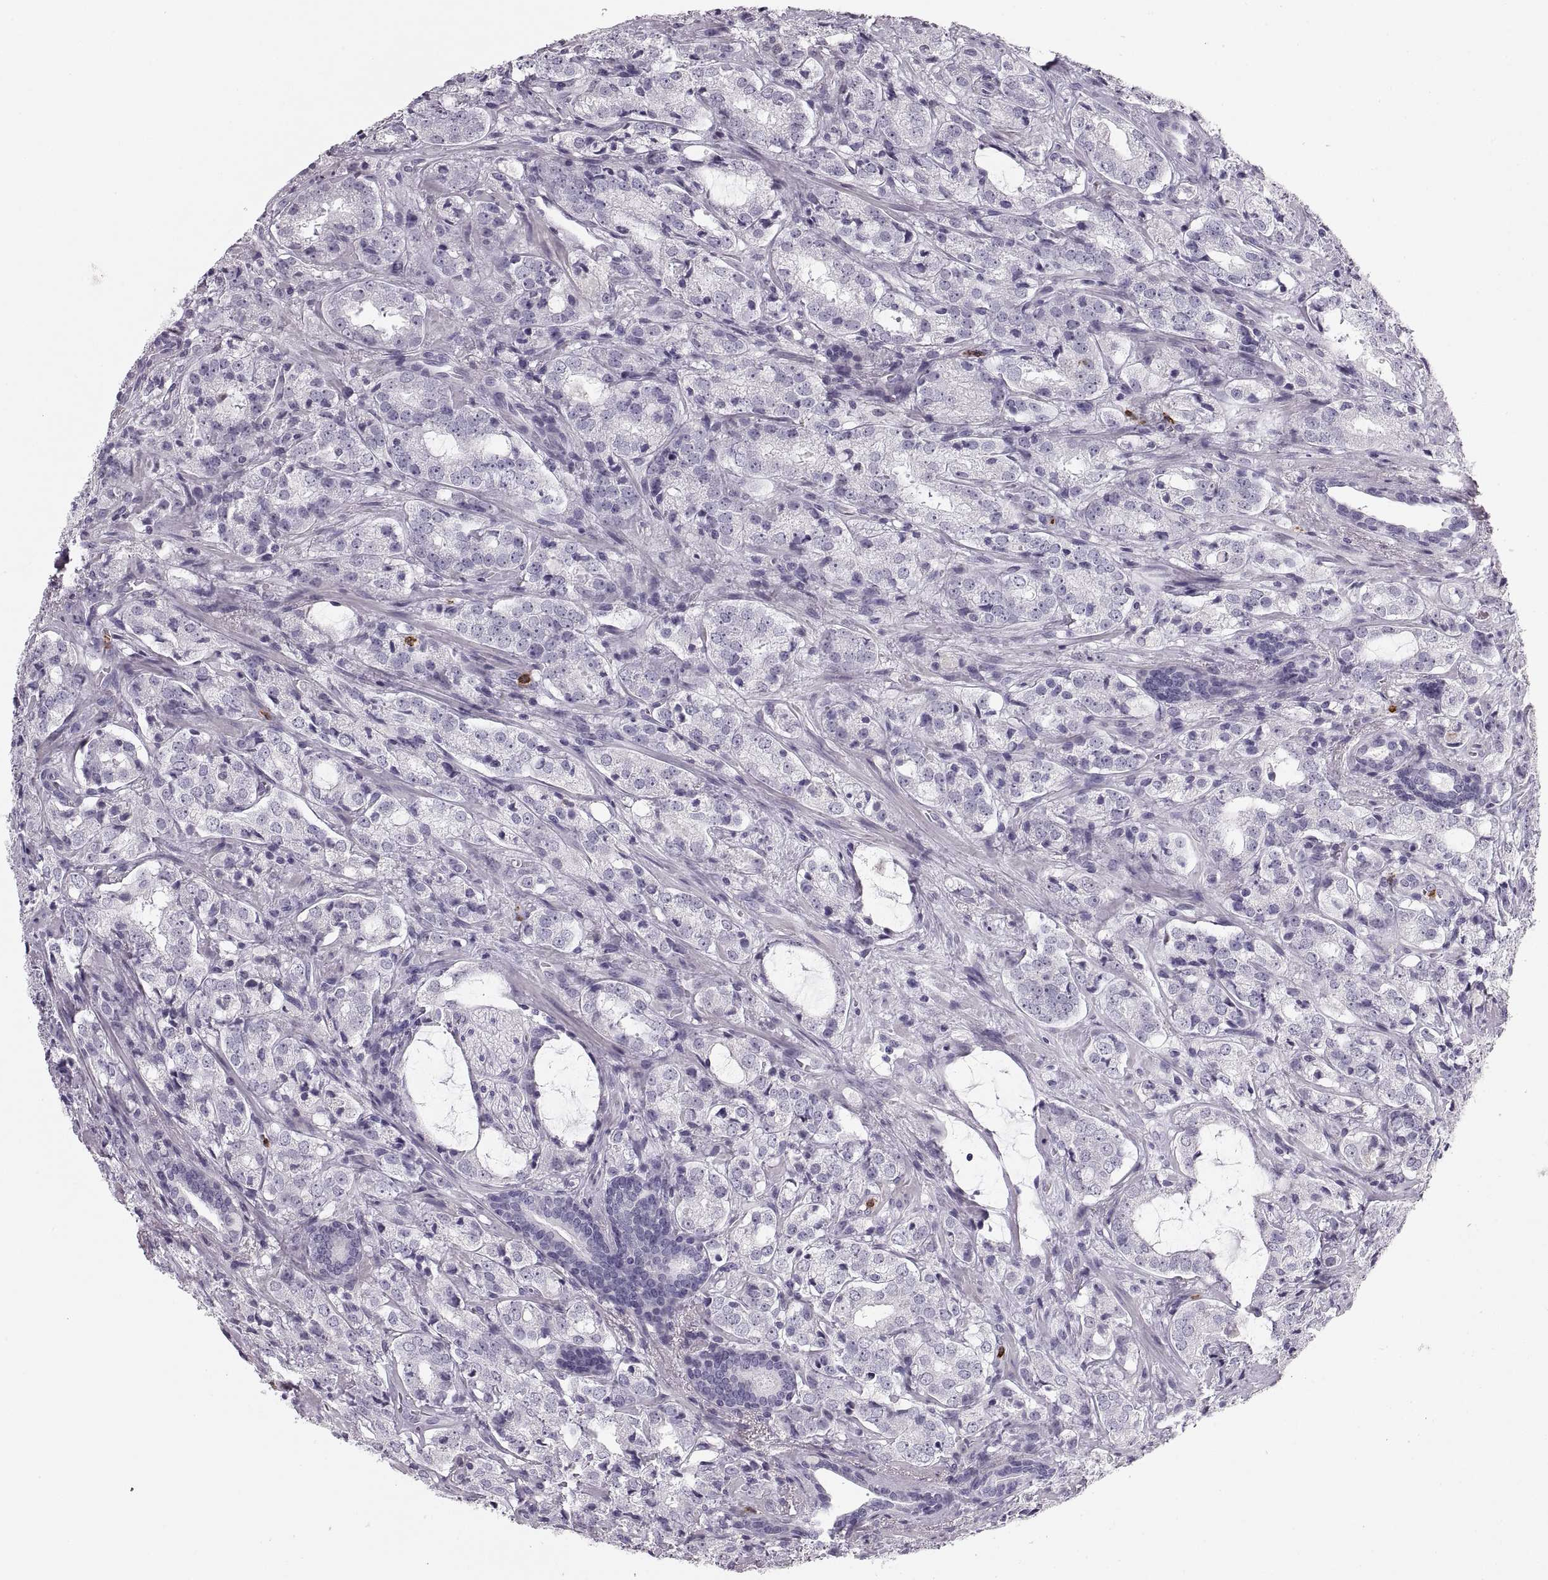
{"staining": {"intensity": "negative", "quantity": "none", "location": "none"}, "tissue": "prostate cancer", "cell_type": "Tumor cells", "image_type": "cancer", "snomed": [{"axis": "morphology", "description": "Adenocarcinoma, NOS"}, {"axis": "topography", "description": "Prostate"}], "caption": "Photomicrograph shows no significant protein expression in tumor cells of prostate cancer.", "gene": "MILR1", "patient": {"sex": "male", "age": 66}}